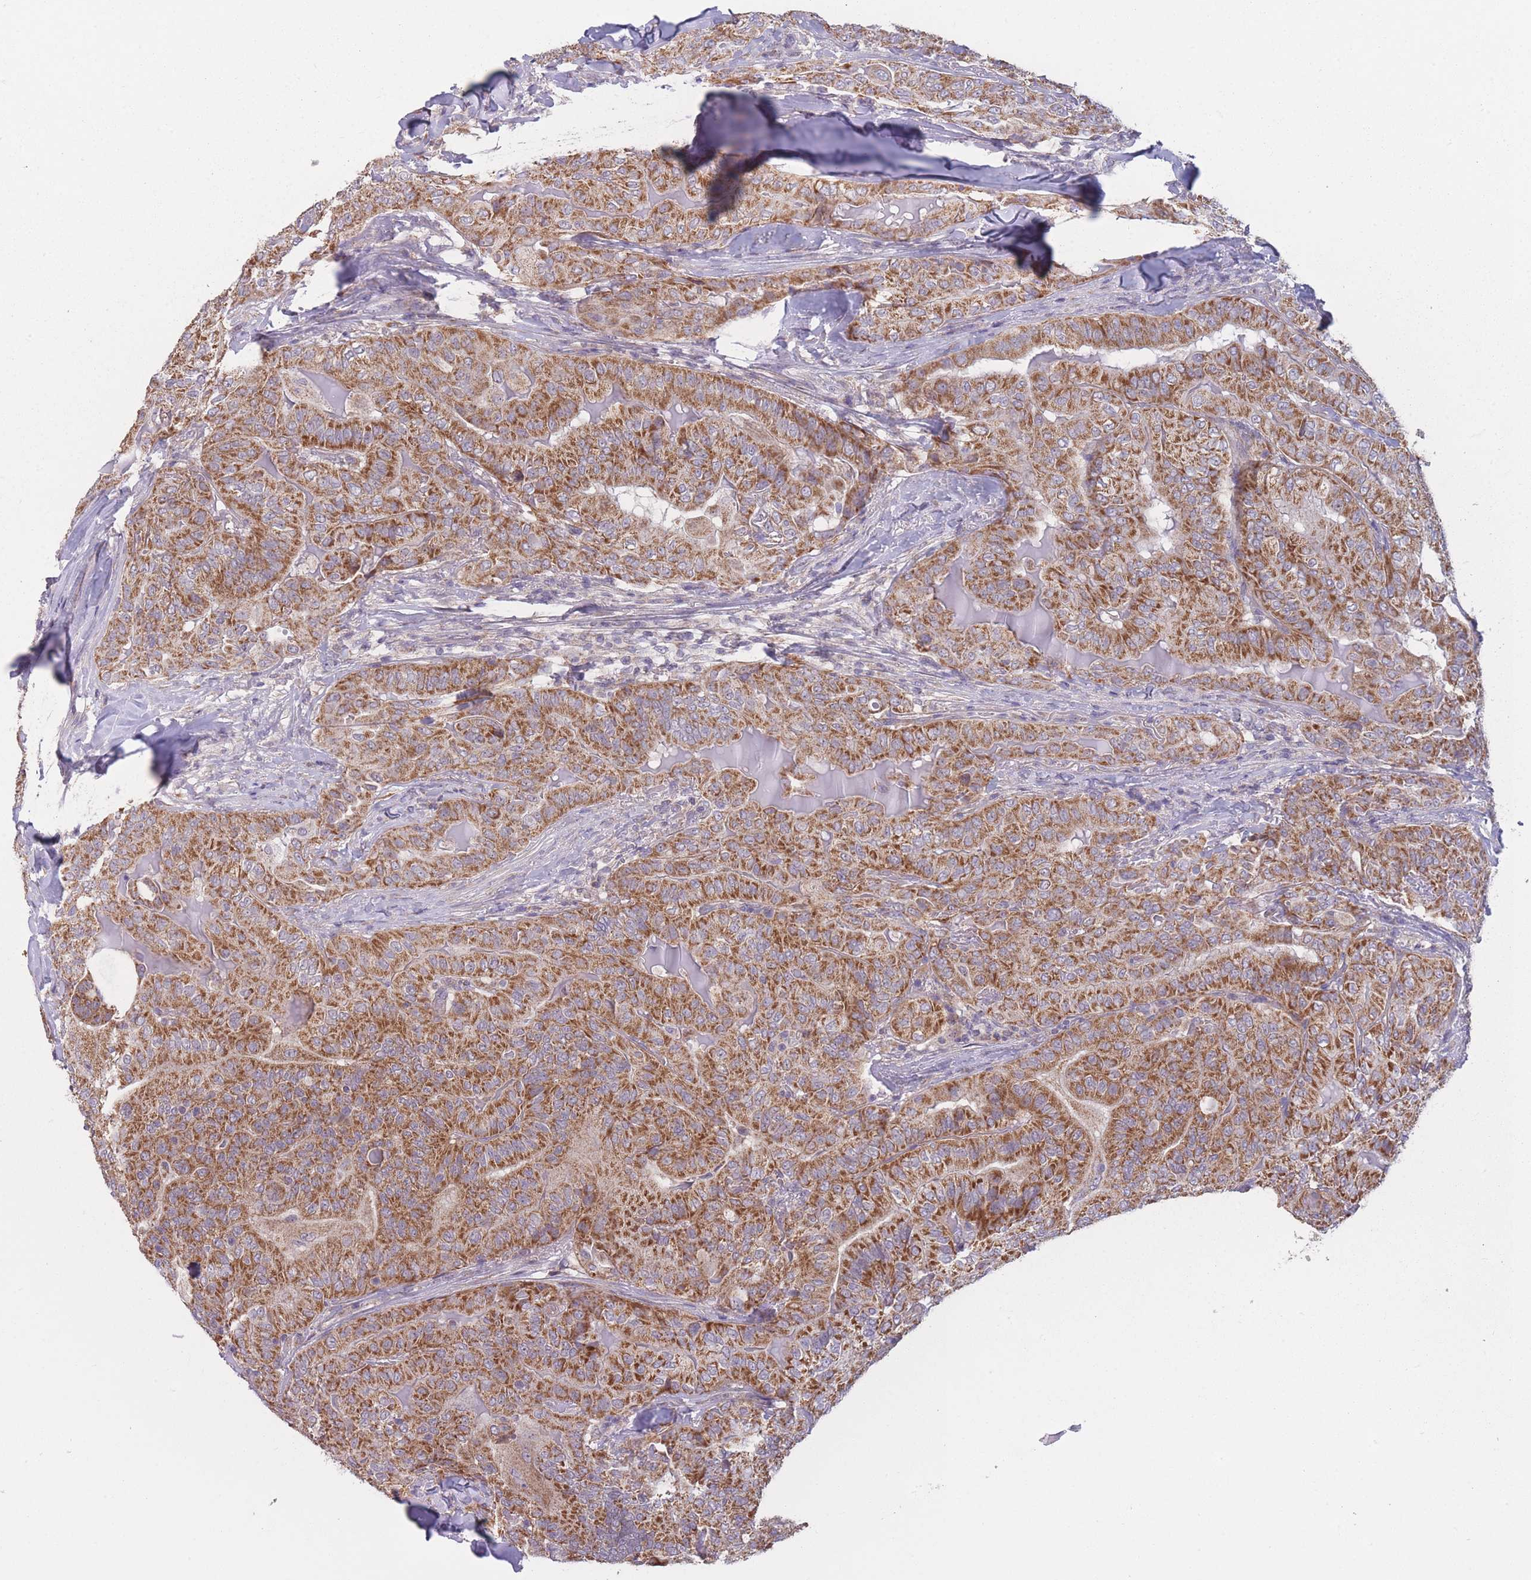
{"staining": {"intensity": "strong", "quantity": ">75%", "location": "cytoplasmic/membranous"}, "tissue": "thyroid cancer", "cell_type": "Tumor cells", "image_type": "cancer", "snomed": [{"axis": "morphology", "description": "Papillary adenocarcinoma, NOS"}, {"axis": "topography", "description": "Thyroid gland"}], "caption": "IHC staining of thyroid cancer, which exhibits high levels of strong cytoplasmic/membranous staining in approximately >75% of tumor cells indicating strong cytoplasmic/membranous protein staining. The staining was performed using DAB (3,3'-diaminobenzidine) (brown) for protein detection and nuclei were counterstained in hematoxylin (blue).", "gene": "MRPS18C", "patient": {"sex": "female", "age": 68}}